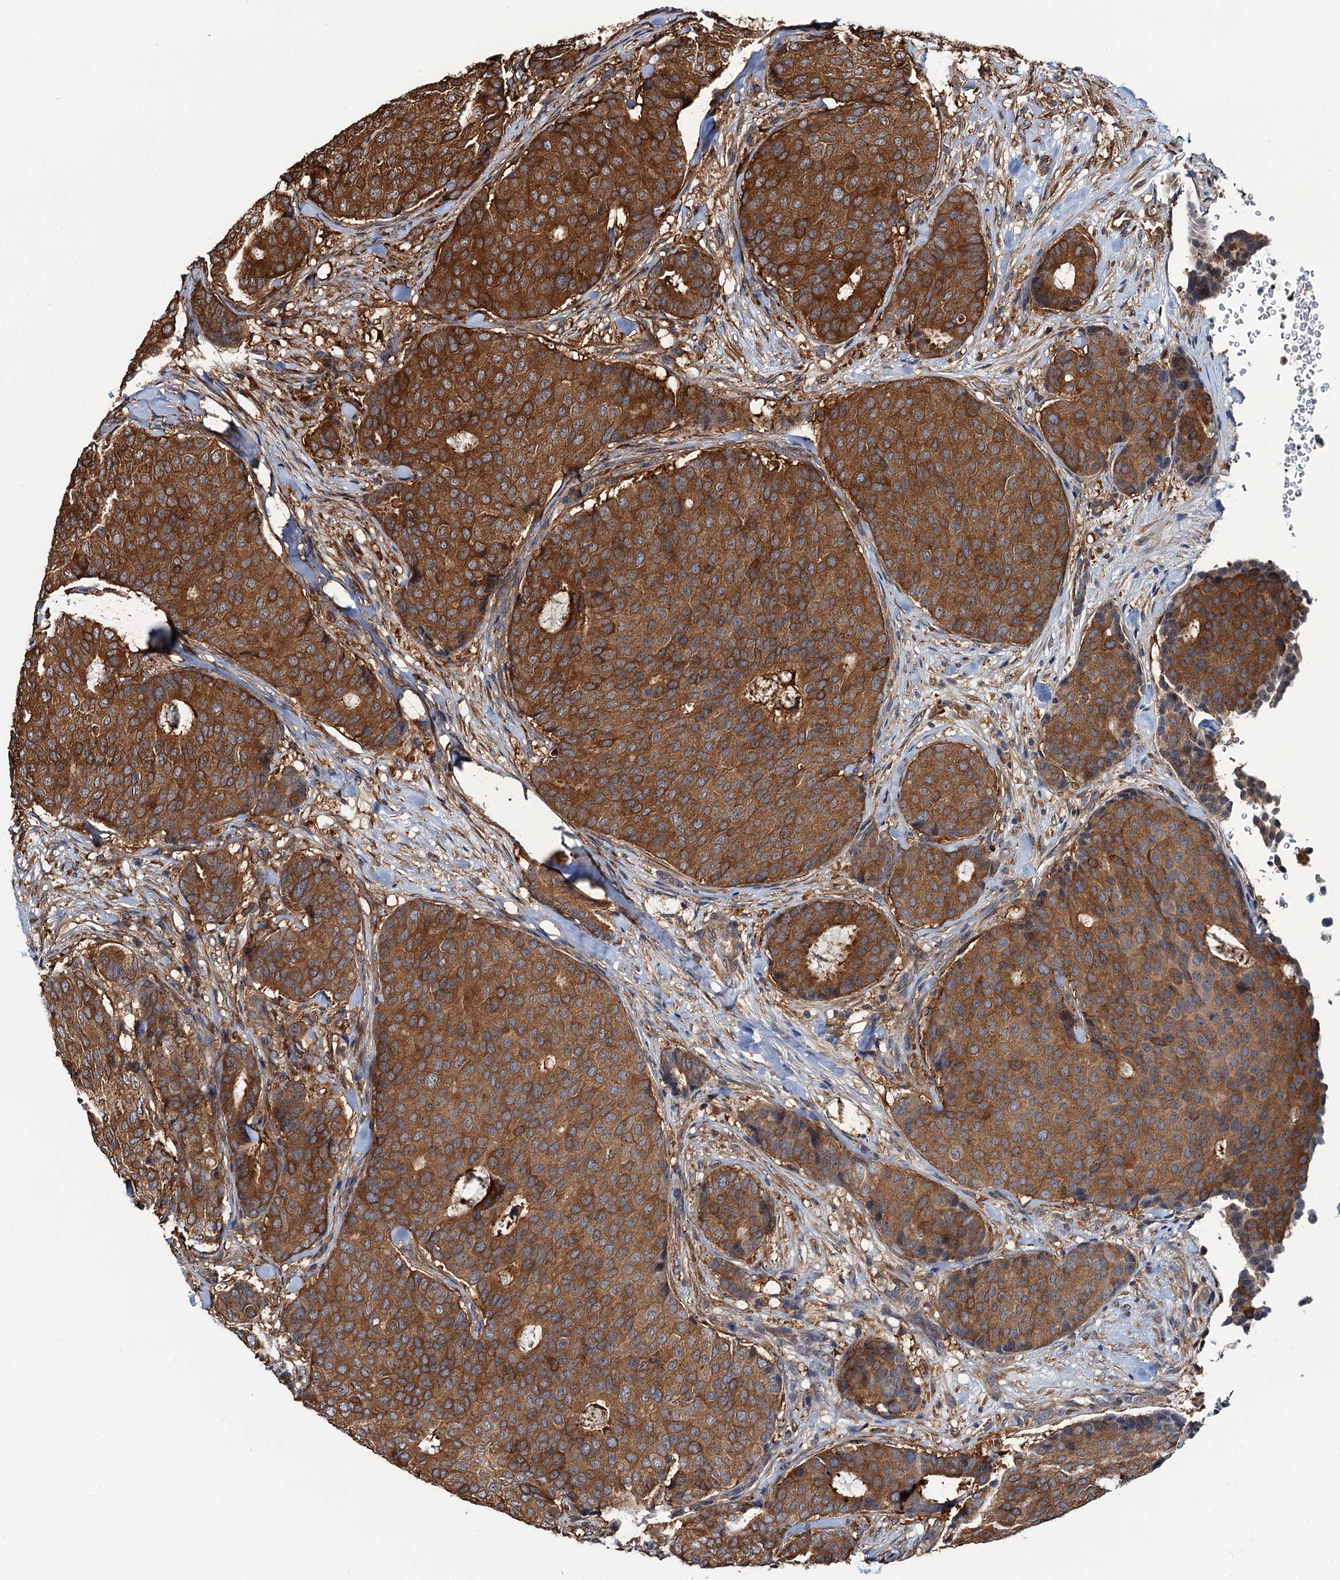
{"staining": {"intensity": "strong", "quantity": ">75%", "location": "cytoplasmic/membranous"}, "tissue": "breast cancer", "cell_type": "Tumor cells", "image_type": "cancer", "snomed": [{"axis": "morphology", "description": "Duct carcinoma"}, {"axis": "topography", "description": "Breast"}], "caption": "Immunohistochemical staining of infiltrating ductal carcinoma (breast) demonstrates high levels of strong cytoplasmic/membranous protein positivity in approximately >75% of tumor cells. The staining was performed using DAB (3,3'-diaminobenzidine), with brown indicating positive protein expression. Nuclei are stained blue with hematoxylin.", "gene": "USP6NL", "patient": {"sex": "female", "age": 75}}